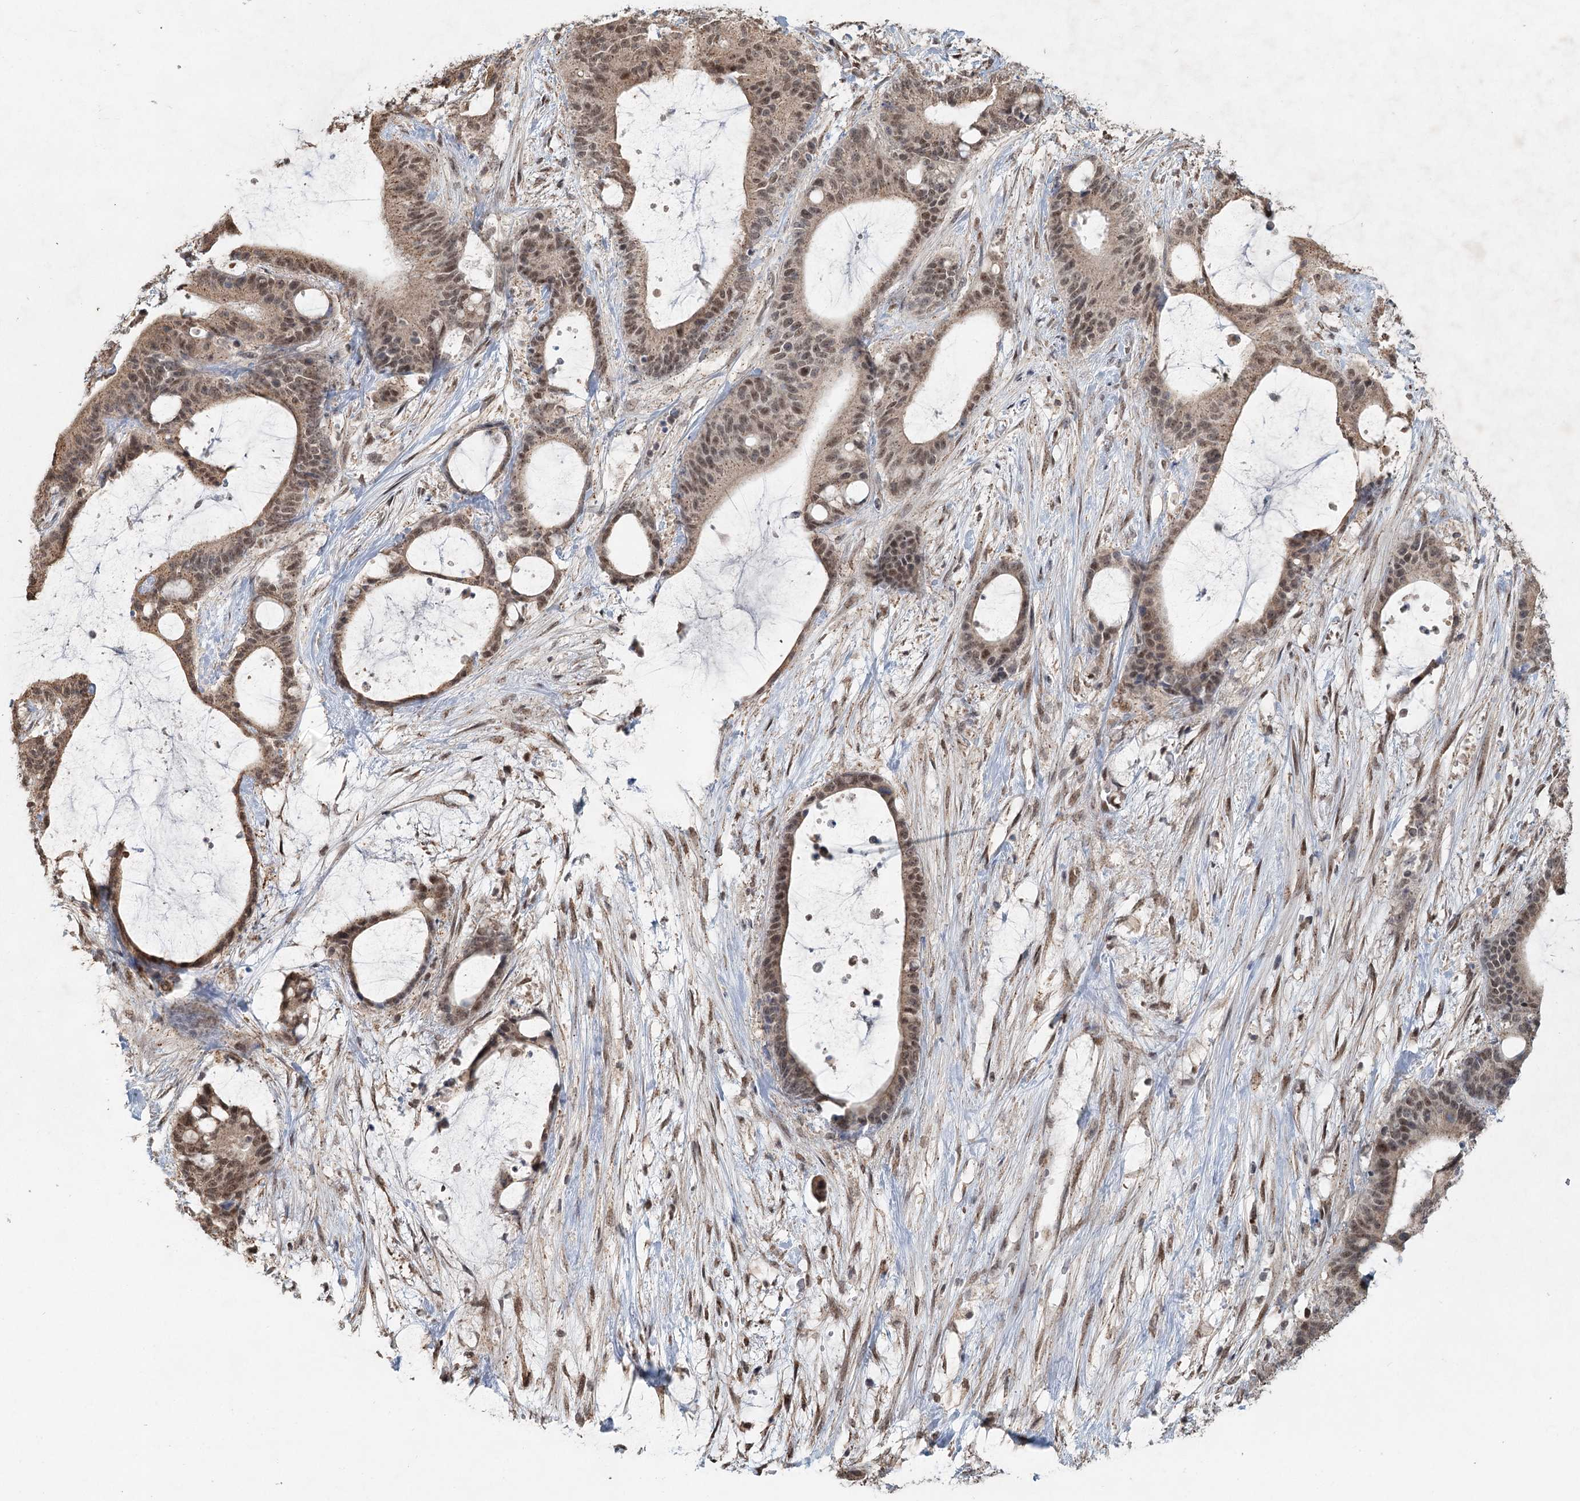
{"staining": {"intensity": "weak", "quantity": "25%-75%", "location": "cytoplasmic/membranous,nuclear"}, "tissue": "liver cancer", "cell_type": "Tumor cells", "image_type": "cancer", "snomed": [{"axis": "morphology", "description": "Normal tissue, NOS"}, {"axis": "morphology", "description": "Cholangiocarcinoma"}, {"axis": "topography", "description": "Liver"}, {"axis": "topography", "description": "Peripheral nerve tissue"}], "caption": "Immunohistochemistry (IHC) staining of liver cancer (cholangiocarcinoma), which displays low levels of weak cytoplasmic/membranous and nuclear positivity in about 25%-75% of tumor cells indicating weak cytoplasmic/membranous and nuclear protein staining. The staining was performed using DAB (brown) for protein detection and nuclei were counterstained in hematoxylin (blue).", "gene": "GPALPP1", "patient": {"sex": "female", "age": 73}}